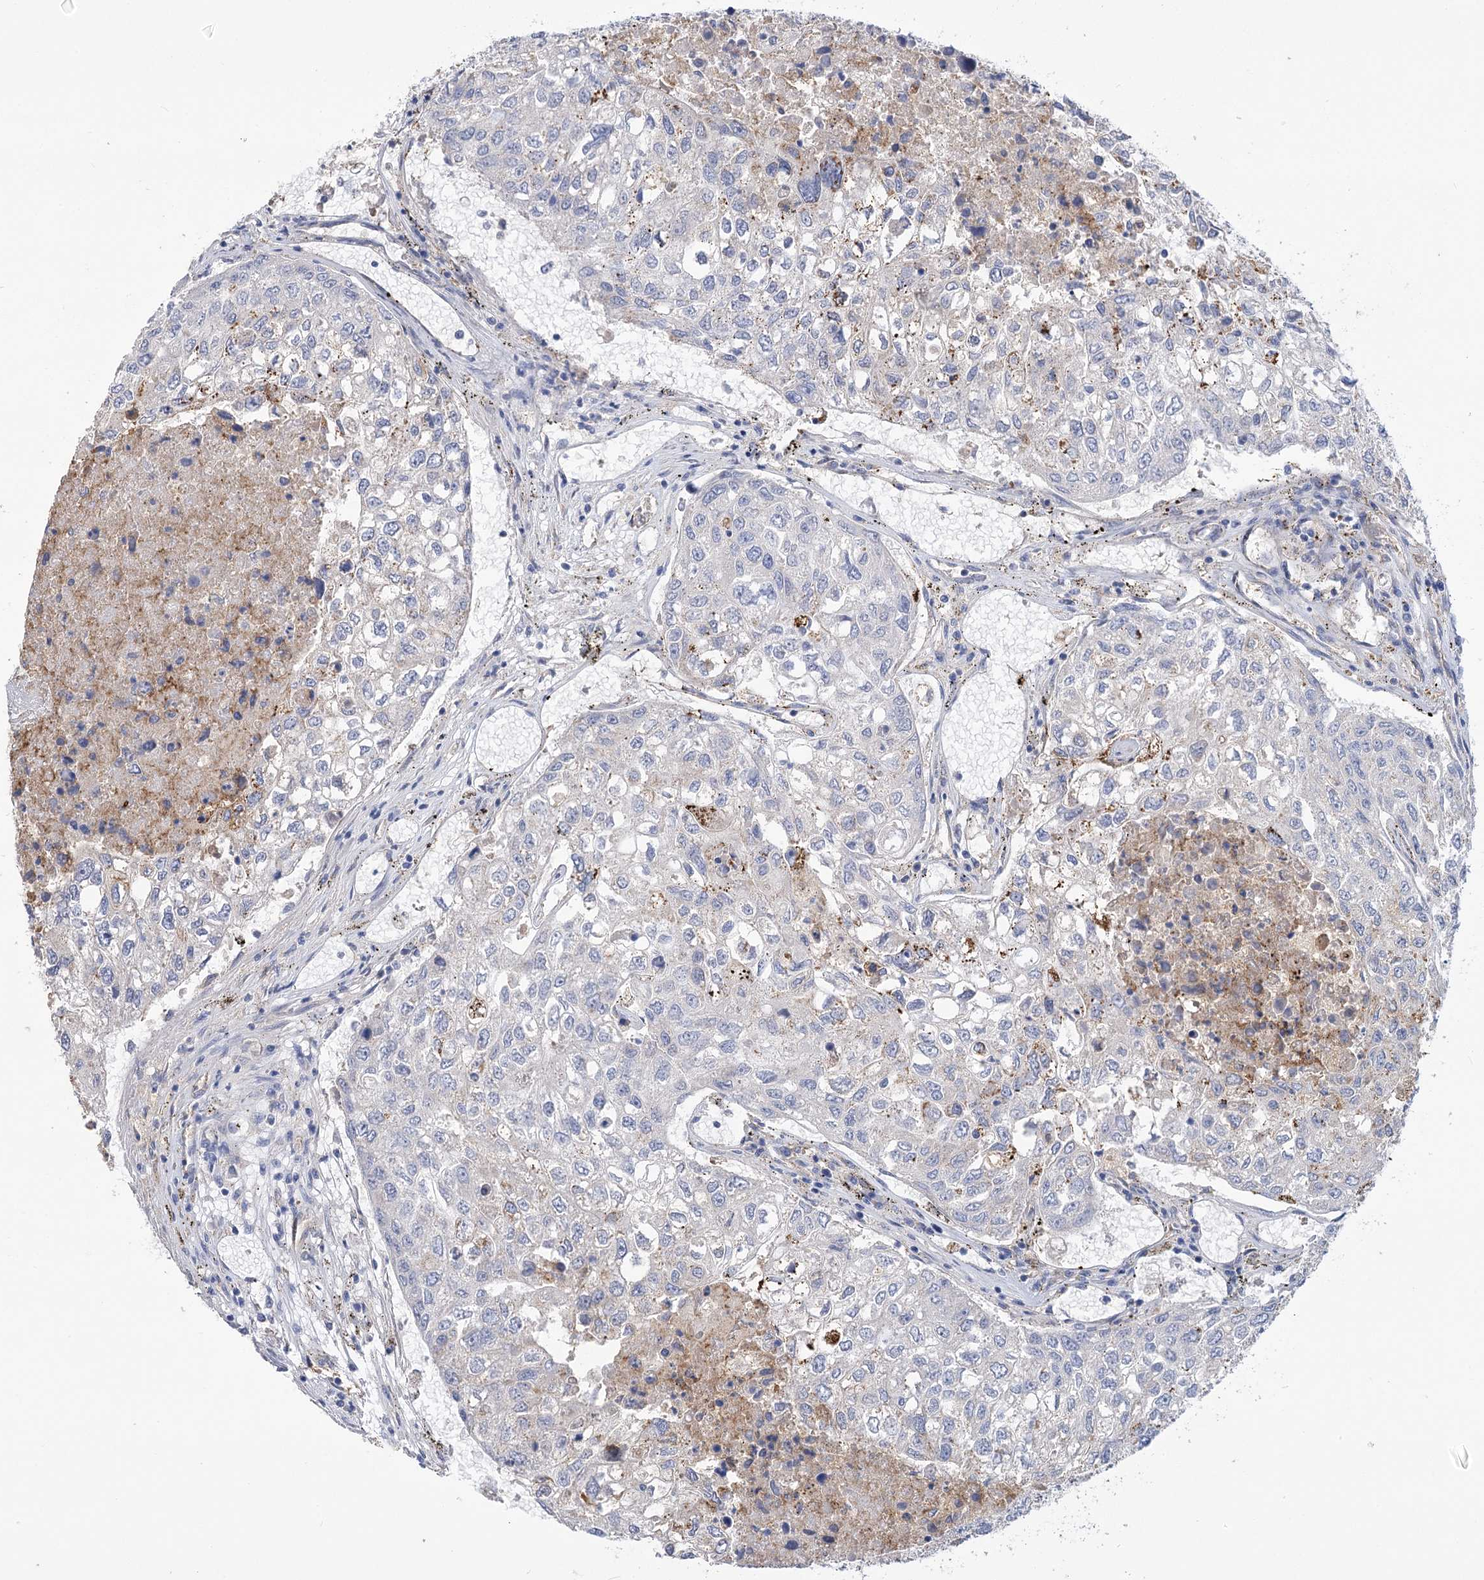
{"staining": {"intensity": "negative", "quantity": "none", "location": "none"}, "tissue": "urothelial cancer", "cell_type": "Tumor cells", "image_type": "cancer", "snomed": [{"axis": "morphology", "description": "Urothelial carcinoma, High grade"}, {"axis": "topography", "description": "Lymph node"}, {"axis": "topography", "description": "Urinary bladder"}], "caption": "Urothelial cancer was stained to show a protein in brown. There is no significant positivity in tumor cells. The staining was performed using DAB (3,3'-diaminobenzidine) to visualize the protein expression in brown, while the nuclei were stained in blue with hematoxylin (Magnification: 20x).", "gene": "GUSB", "patient": {"sex": "male", "age": 51}}